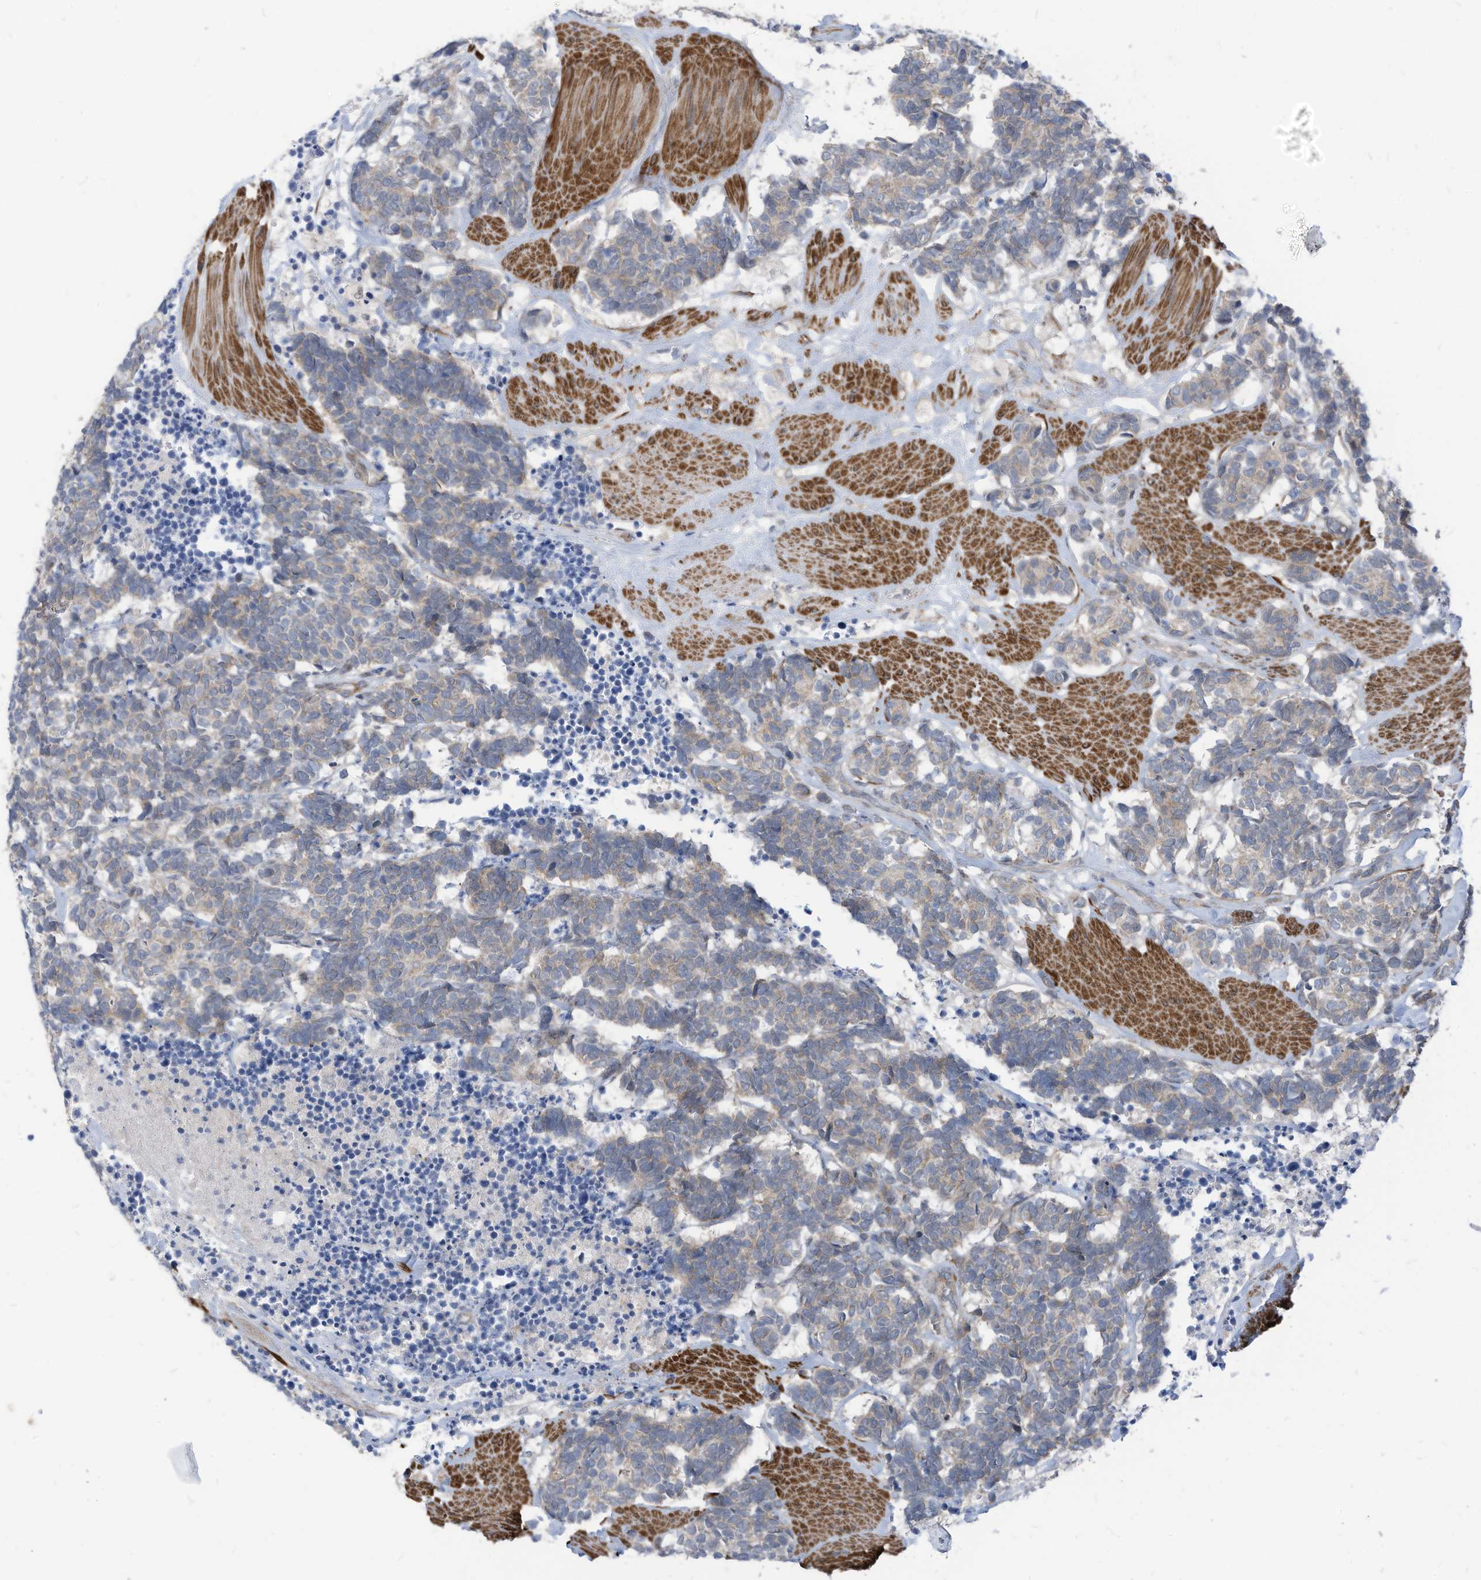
{"staining": {"intensity": "weak", "quantity": "<25%", "location": "cytoplasmic/membranous"}, "tissue": "carcinoid", "cell_type": "Tumor cells", "image_type": "cancer", "snomed": [{"axis": "morphology", "description": "Carcinoma, NOS"}, {"axis": "morphology", "description": "Carcinoid, malignant, NOS"}, {"axis": "topography", "description": "Urinary bladder"}], "caption": "Immunohistochemical staining of carcinoid shows no significant positivity in tumor cells.", "gene": "GPATCH3", "patient": {"sex": "male", "age": 57}}